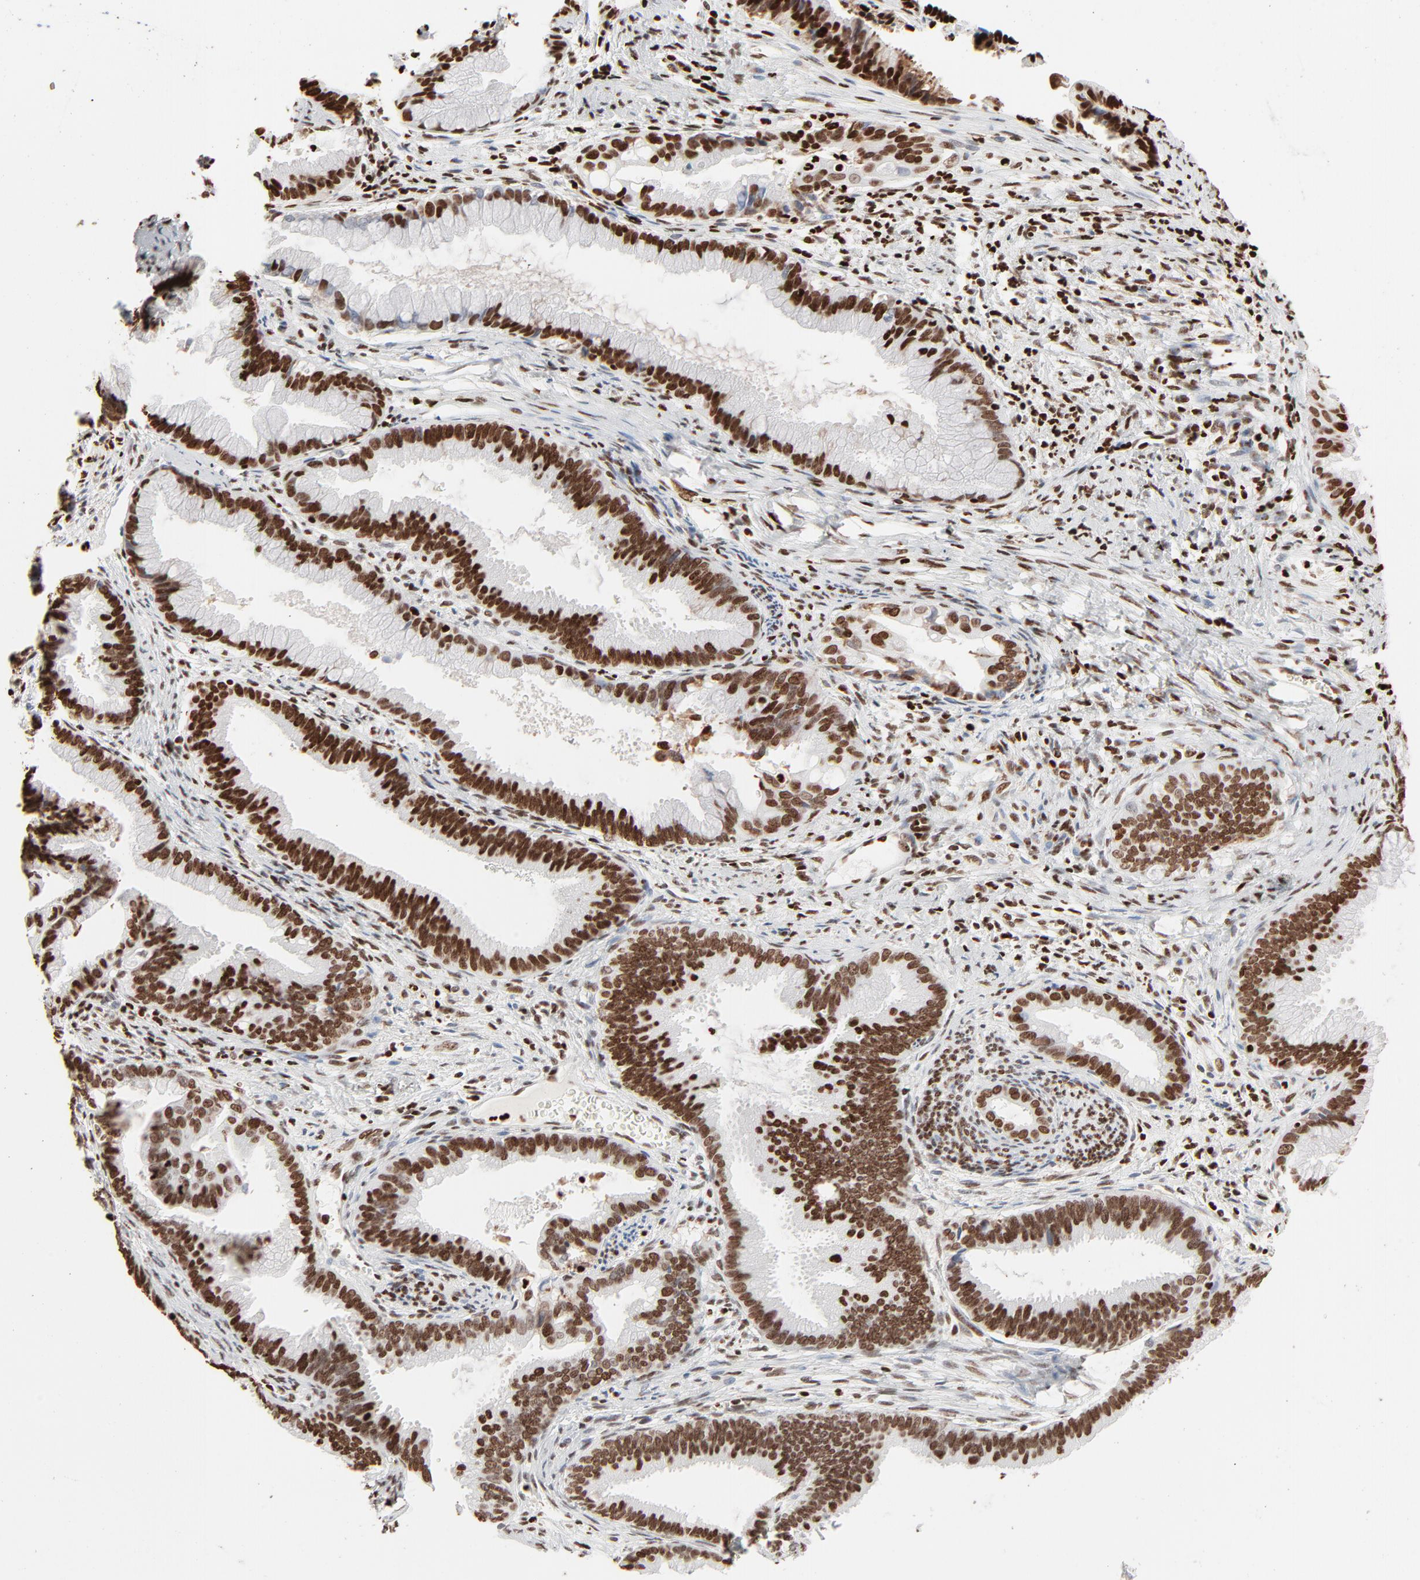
{"staining": {"intensity": "moderate", "quantity": ">75%", "location": "nuclear"}, "tissue": "cervical cancer", "cell_type": "Tumor cells", "image_type": "cancer", "snomed": [{"axis": "morphology", "description": "Adenocarcinoma, NOS"}, {"axis": "topography", "description": "Cervix"}], "caption": "Cervical adenocarcinoma tissue exhibits moderate nuclear expression in about >75% of tumor cells", "gene": "HMGB2", "patient": {"sex": "female", "age": 47}}